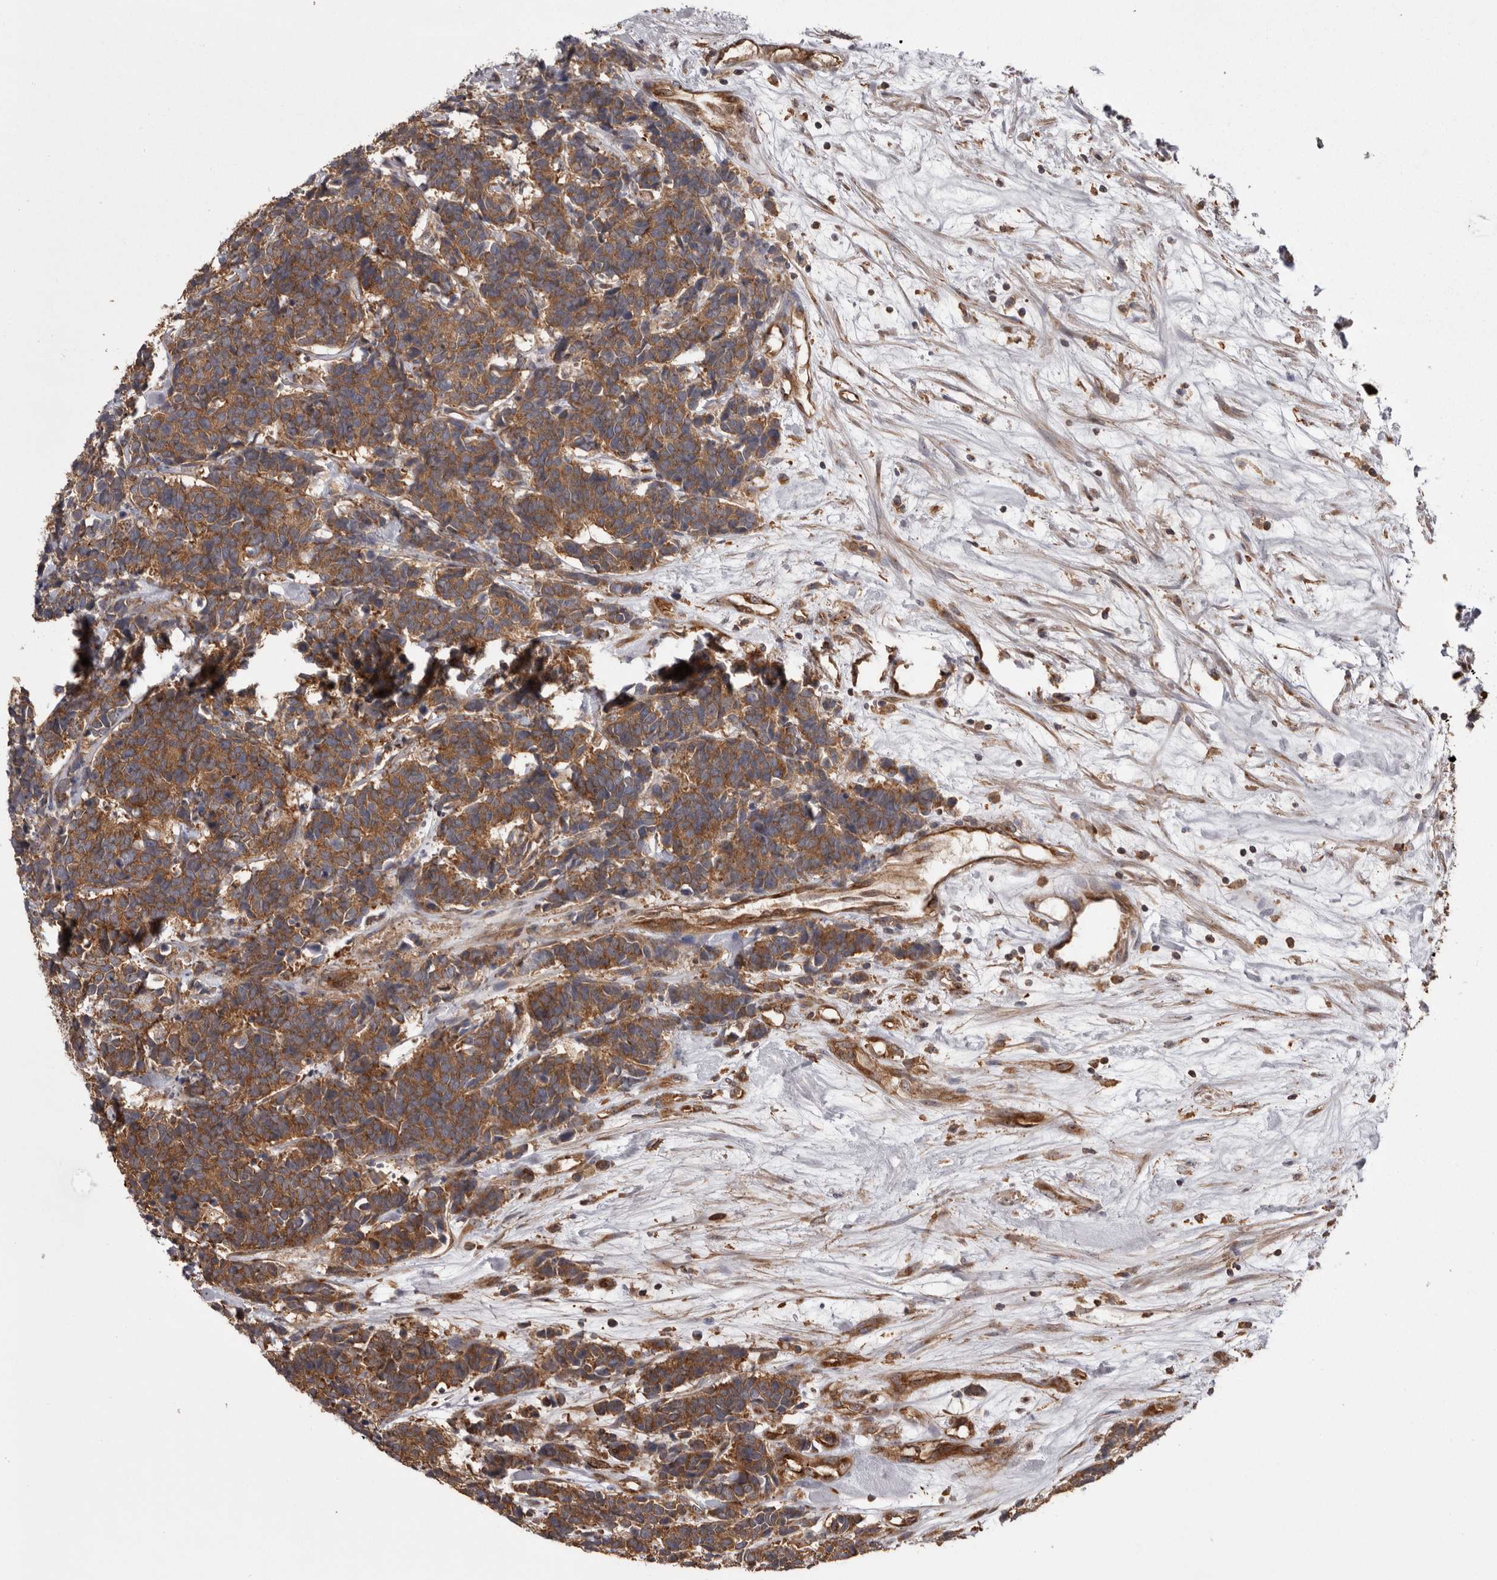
{"staining": {"intensity": "moderate", "quantity": ">75%", "location": "cytoplasmic/membranous"}, "tissue": "carcinoid", "cell_type": "Tumor cells", "image_type": "cancer", "snomed": [{"axis": "morphology", "description": "Carcinoma, NOS"}, {"axis": "morphology", "description": "Carcinoid, malignant, NOS"}, {"axis": "topography", "description": "Urinary bladder"}], "caption": "Brown immunohistochemical staining in human carcinoid reveals moderate cytoplasmic/membranous positivity in about >75% of tumor cells.", "gene": "DARS1", "patient": {"sex": "male", "age": 57}}